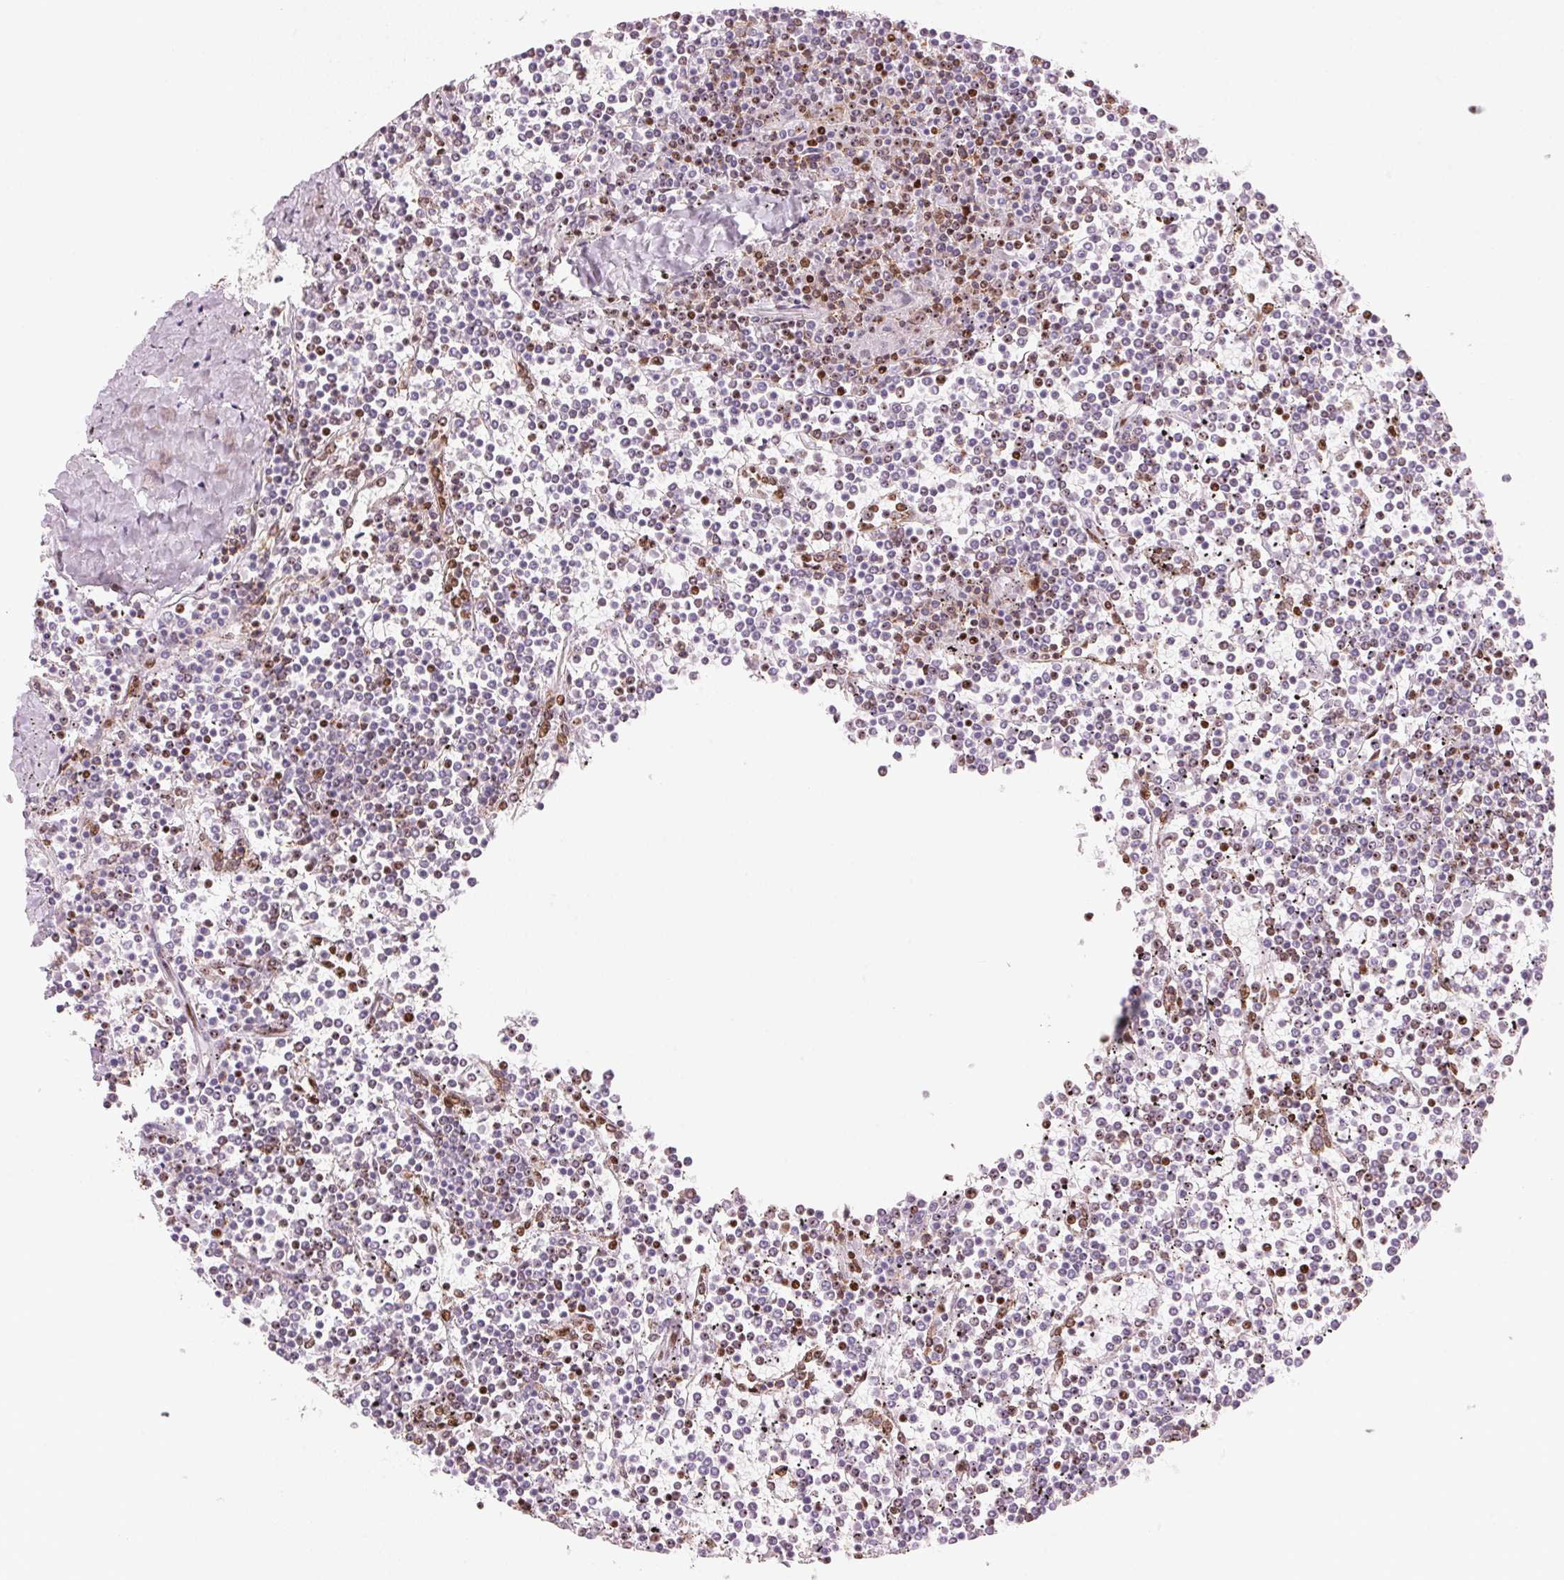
{"staining": {"intensity": "negative", "quantity": "none", "location": "none"}, "tissue": "lymphoma", "cell_type": "Tumor cells", "image_type": "cancer", "snomed": [{"axis": "morphology", "description": "Malignant lymphoma, non-Hodgkin's type, Low grade"}, {"axis": "topography", "description": "Spleen"}], "caption": "Photomicrograph shows no significant protein staining in tumor cells of low-grade malignant lymphoma, non-Hodgkin's type.", "gene": "NXF1", "patient": {"sex": "female", "age": 19}}